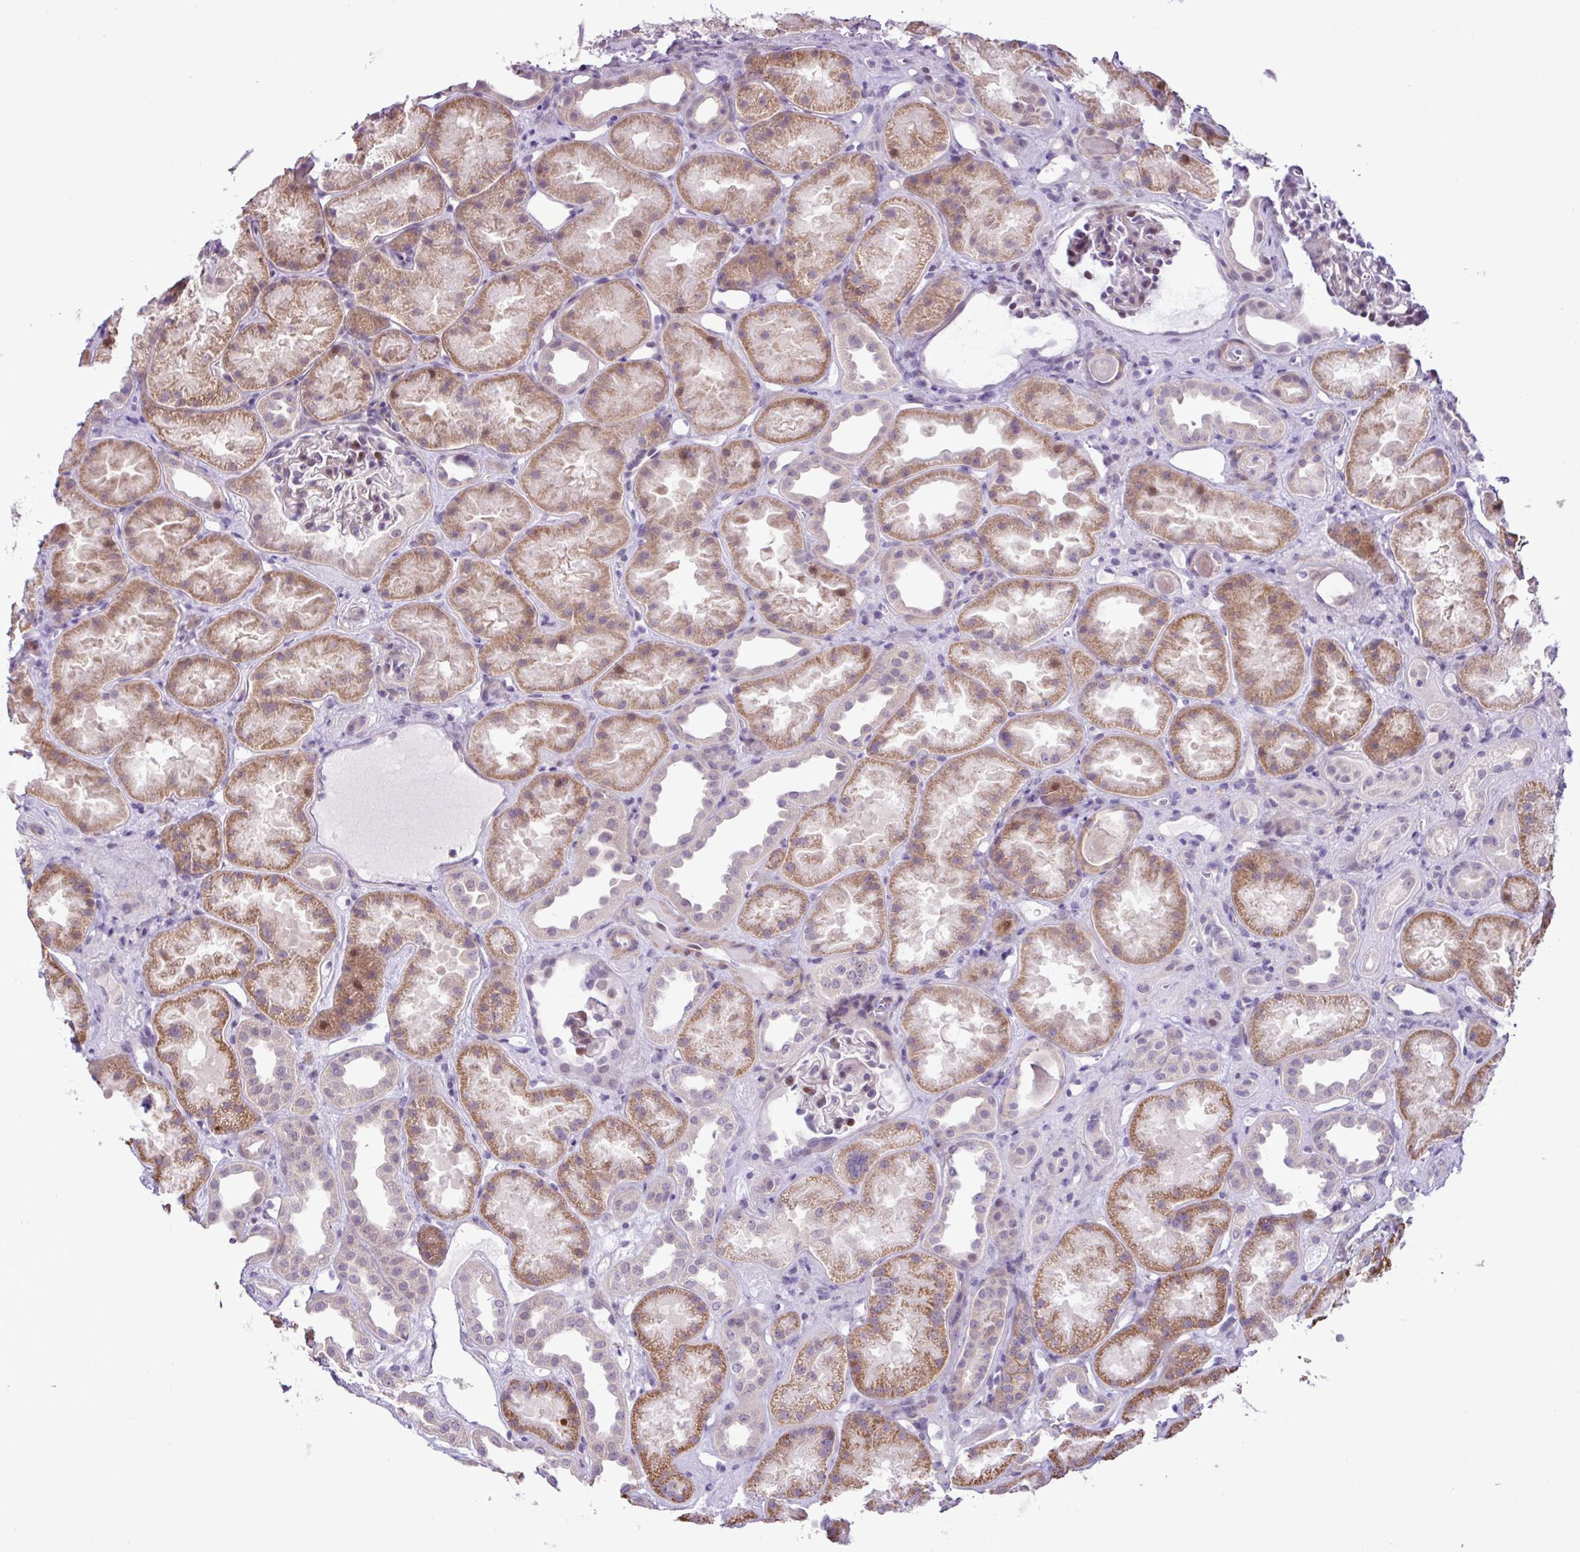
{"staining": {"intensity": "moderate", "quantity": "<25%", "location": "nuclear"}, "tissue": "kidney", "cell_type": "Cells in glomeruli", "image_type": "normal", "snomed": [{"axis": "morphology", "description": "Normal tissue, NOS"}, {"axis": "topography", "description": "Kidney"}], "caption": "Cells in glomeruli show low levels of moderate nuclear expression in approximately <25% of cells in benign kidney.", "gene": "YLPM1", "patient": {"sex": "male", "age": 61}}